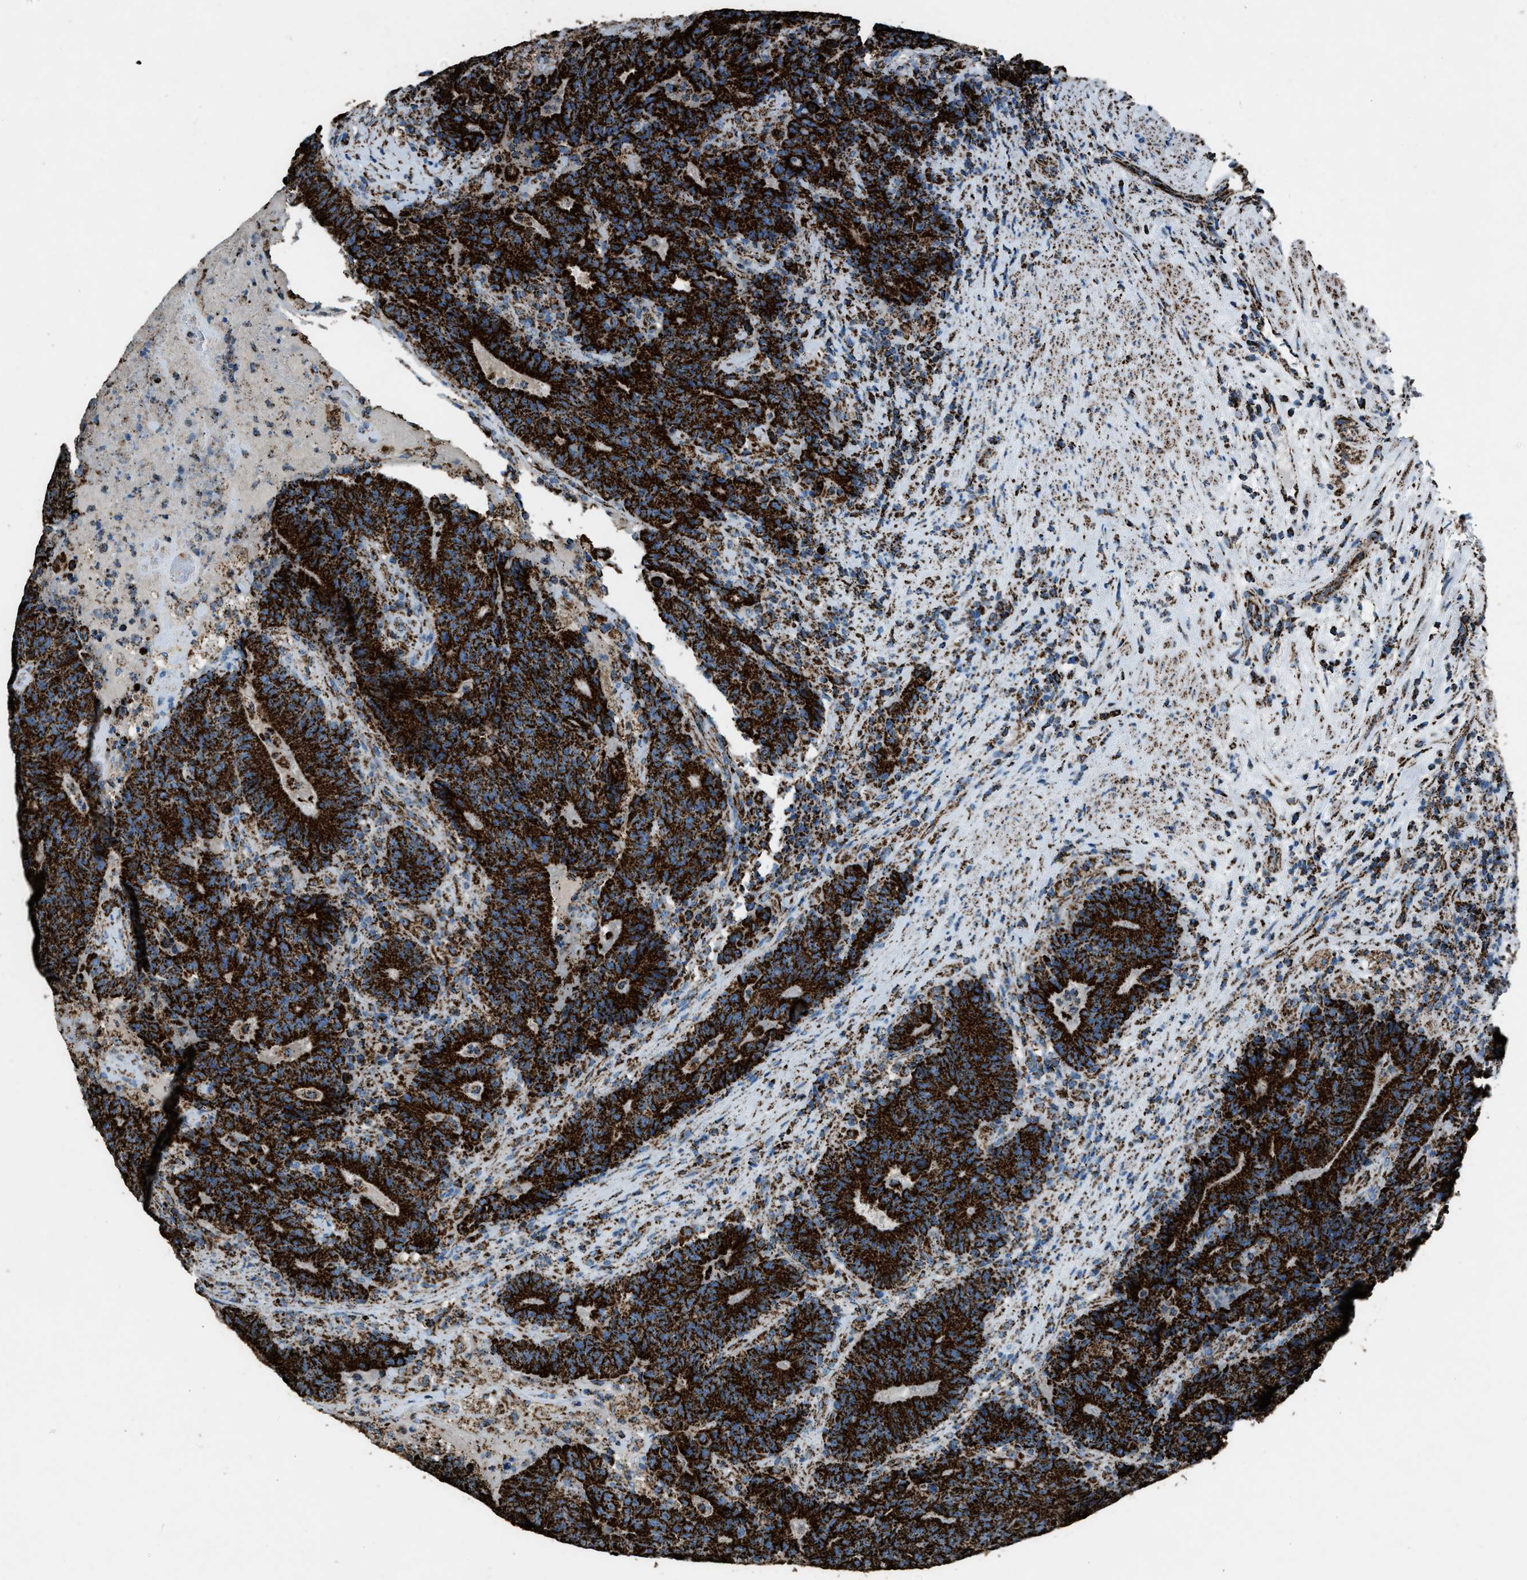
{"staining": {"intensity": "strong", "quantity": ">75%", "location": "cytoplasmic/membranous"}, "tissue": "colorectal cancer", "cell_type": "Tumor cells", "image_type": "cancer", "snomed": [{"axis": "morphology", "description": "Normal tissue, NOS"}, {"axis": "morphology", "description": "Adenocarcinoma, NOS"}, {"axis": "topography", "description": "Colon"}], "caption": "Immunohistochemistry staining of colorectal adenocarcinoma, which reveals high levels of strong cytoplasmic/membranous staining in approximately >75% of tumor cells indicating strong cytoplasmic/membranous protein expression. The staining was performed using DAB (3,3'-diaminobenzidine) (brown) for protein detection and nuclei were counterstained in hematoxylin (blue).", "gene": "MDH2", "patient": {"sex": "female", "age": 75}}